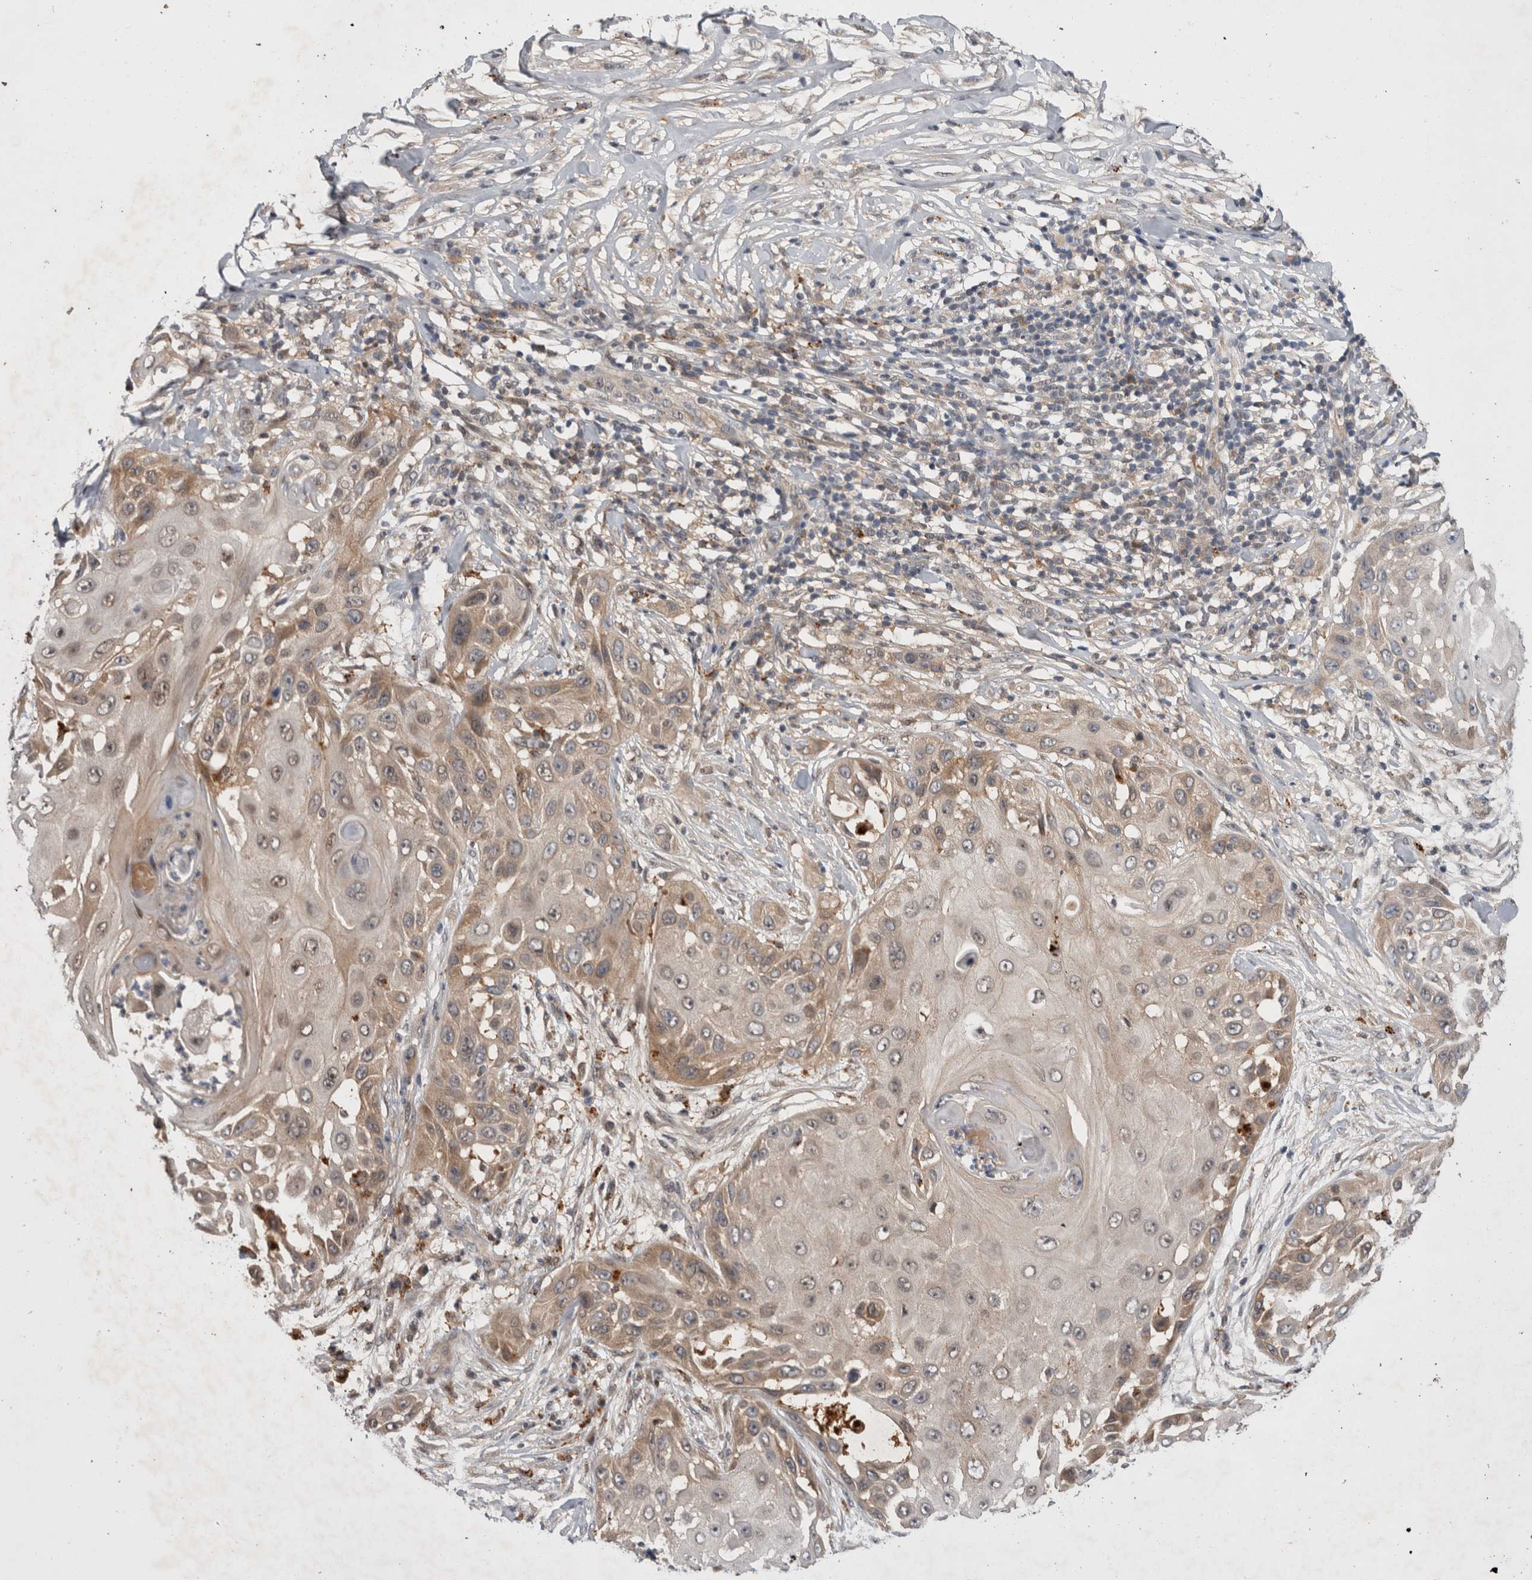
{"staining": {"intensity": "weak", "quantity": "25%-75%", "location": "cytoplasmic/membranous"}, "tissue": "skin cancer", "cell_type": "Tumor cells", "image_type": "cancer", "snomed": [{"axis": "morphology", "description": "Squamous cell carcinoma, NOS"}, {"axis": "topography", "description": "Skin"}], "caption": "Skin cancer stained with a protein marker exhibits weak staining in tumor cells.", "gene": "MRPL37", "patient": {"sex": "female", "age": 44}}